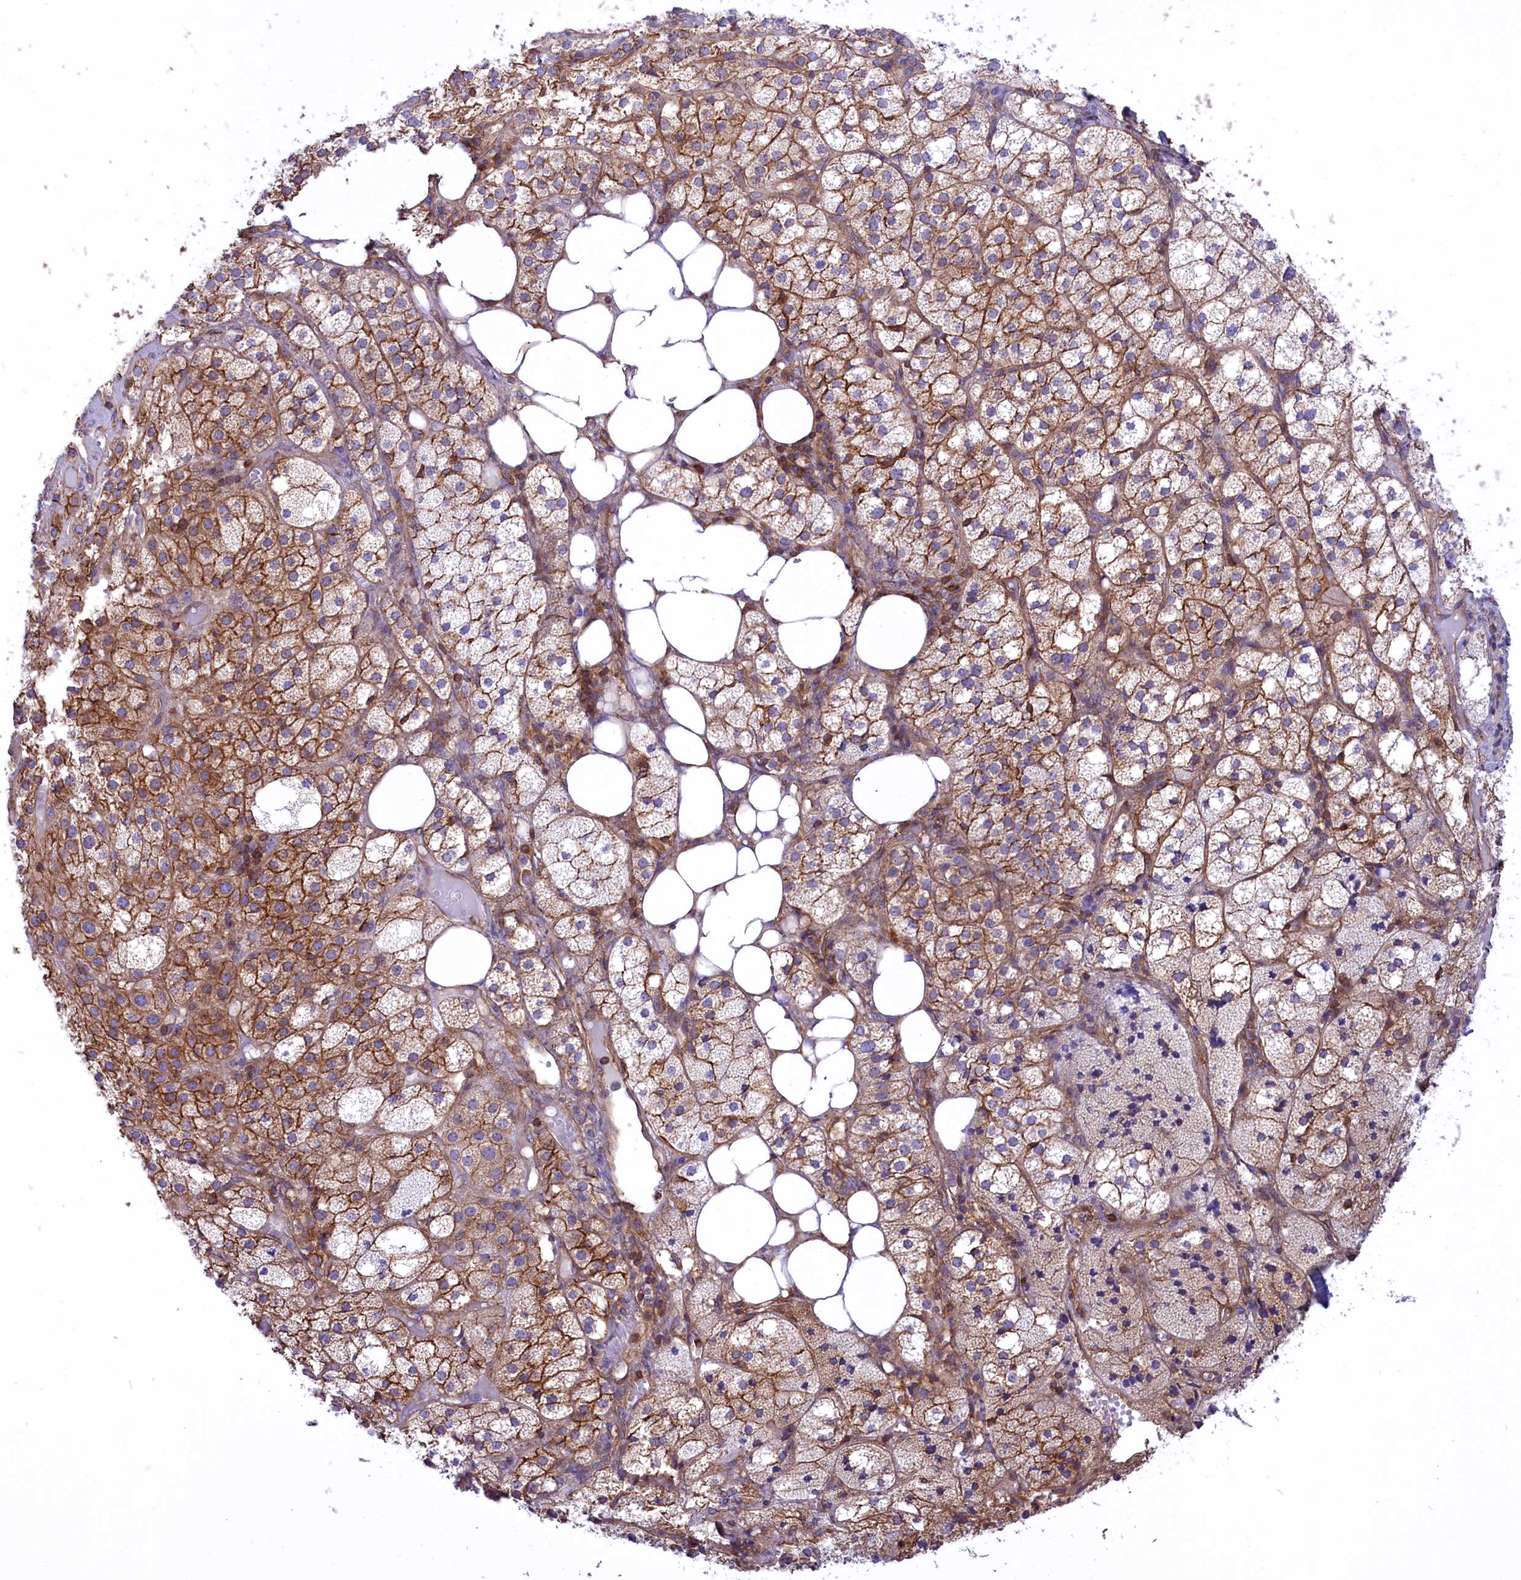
{"staining": {"intensity": "moderate", "quantity": ">75%", "location": "cytoplasmic/membranous"}, "tissue": "adrenal gland", "cell_type": "Glandular cells", "image_type": "normal", "snomed": [{"axis": "morphology", "description": "Normal tissue, NOS"}, {"axis": "topography", "description": "Adrenal gland"}], "caption": "Normal adrenal gland displays moderate cytoplasmic/membranous positivity in about >75% of glandular cells (Brightfield microscopy of DAB IHC at high magnification)..", "gene": "SEPTIN9", "patient": {"sex": "female", "age": 61}}